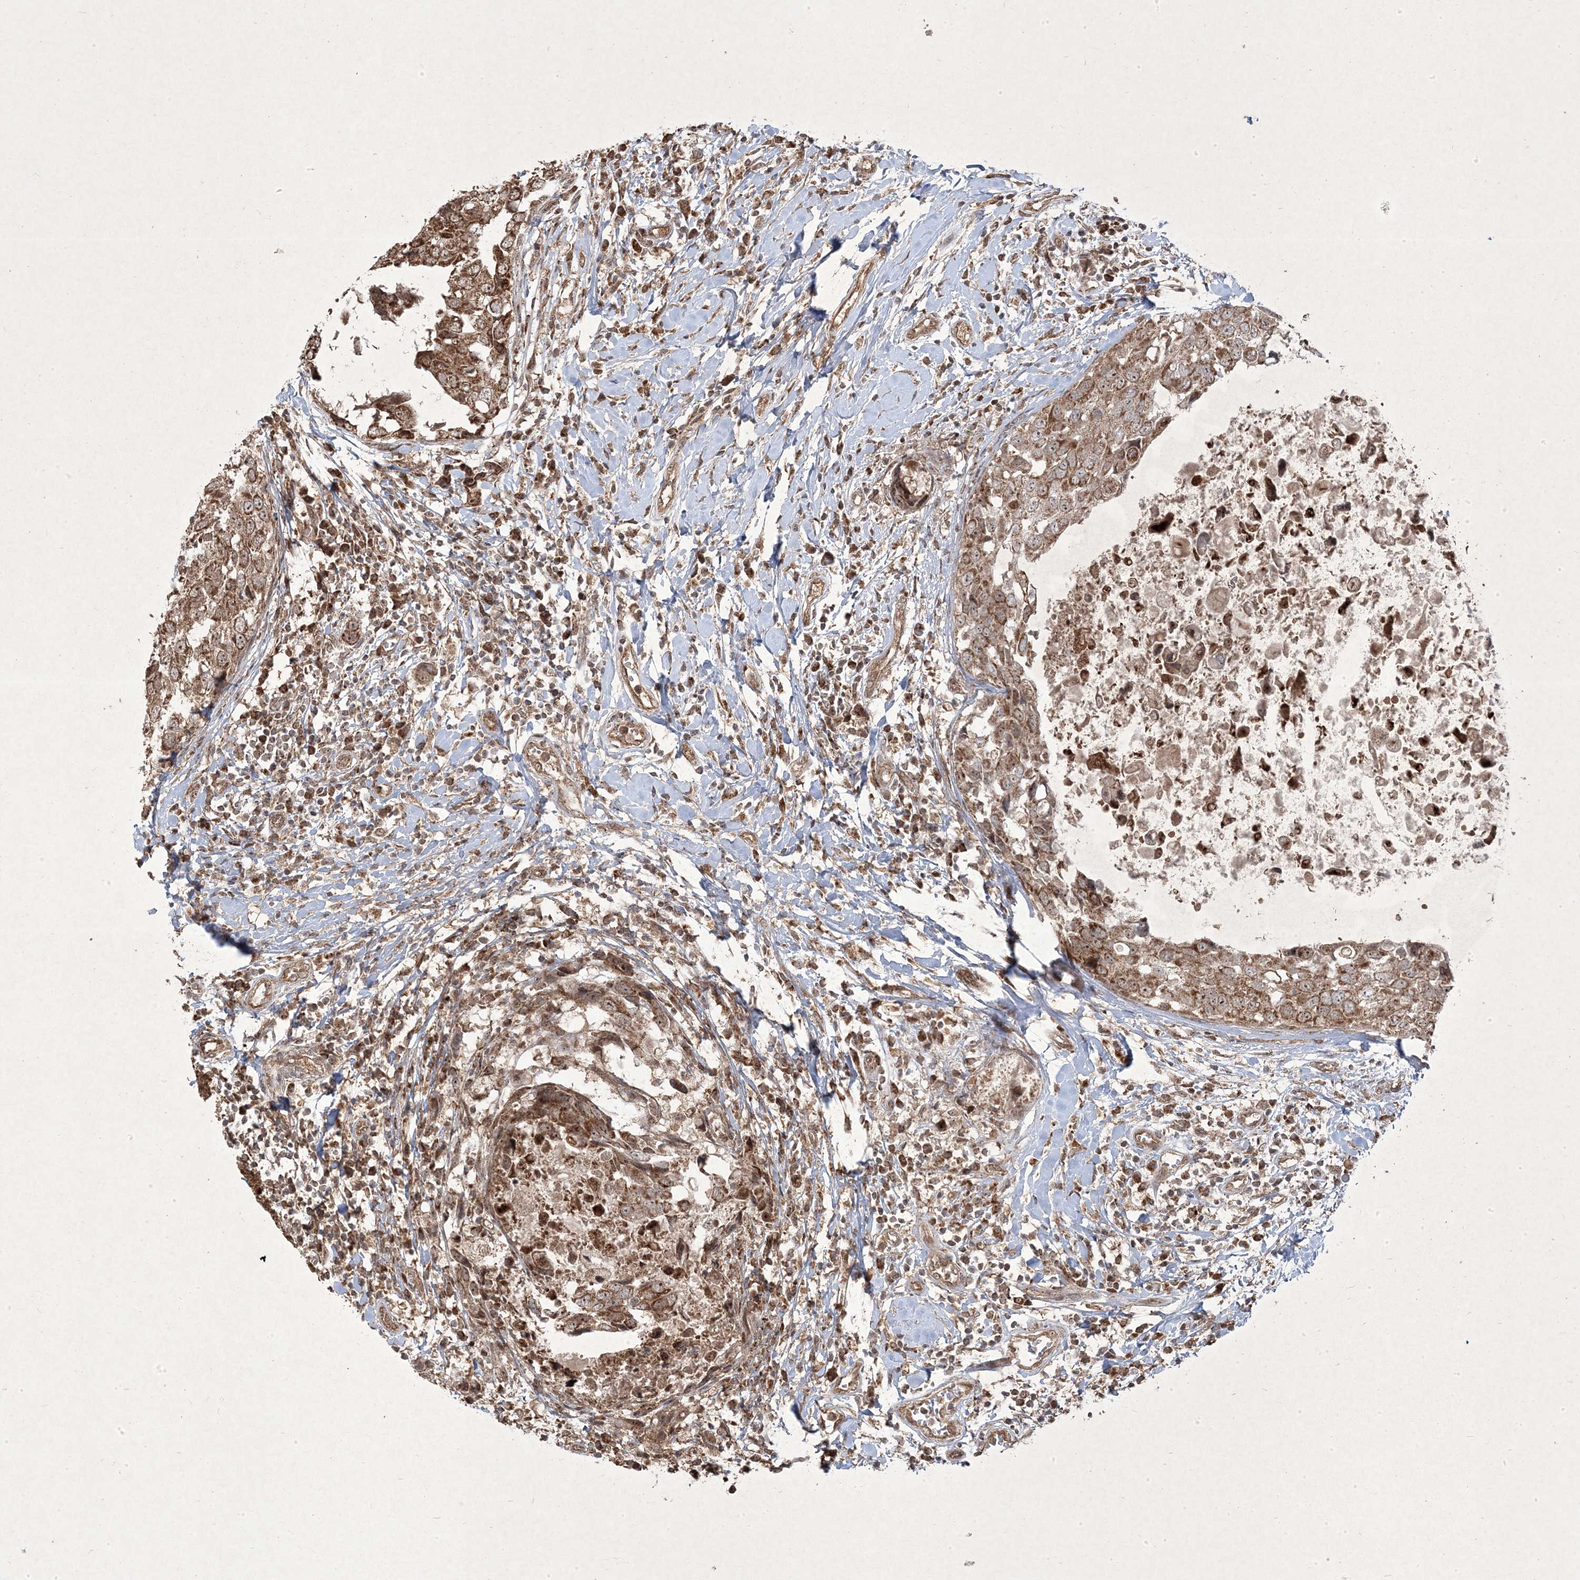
{"staining": {"intensity": "moderate", "quantity": ">75%", "location": "cytoplasmic/membranous,nuclear"}, "tissue": "breast cancer", "cell_type": "Tumor cells", "image_type": "cancer", "snomed": [{"axis": "morphology", "description": "Duct carcinoma"}, {"axis": "topography", "description": "Breast"}], "caption": "Breast infiltrating ductal carcinoma stained with IHC shows moderate cytoplasmic/membranous and nuclear positivity in about >75% of tumor cells. The staining was performed using DAB, with brown indicating positive protein expression. Nuclei are stained blue with hematoxylin.", "gene": "PLEKHM2", "patient": {"sex": "female", "age": 27}}